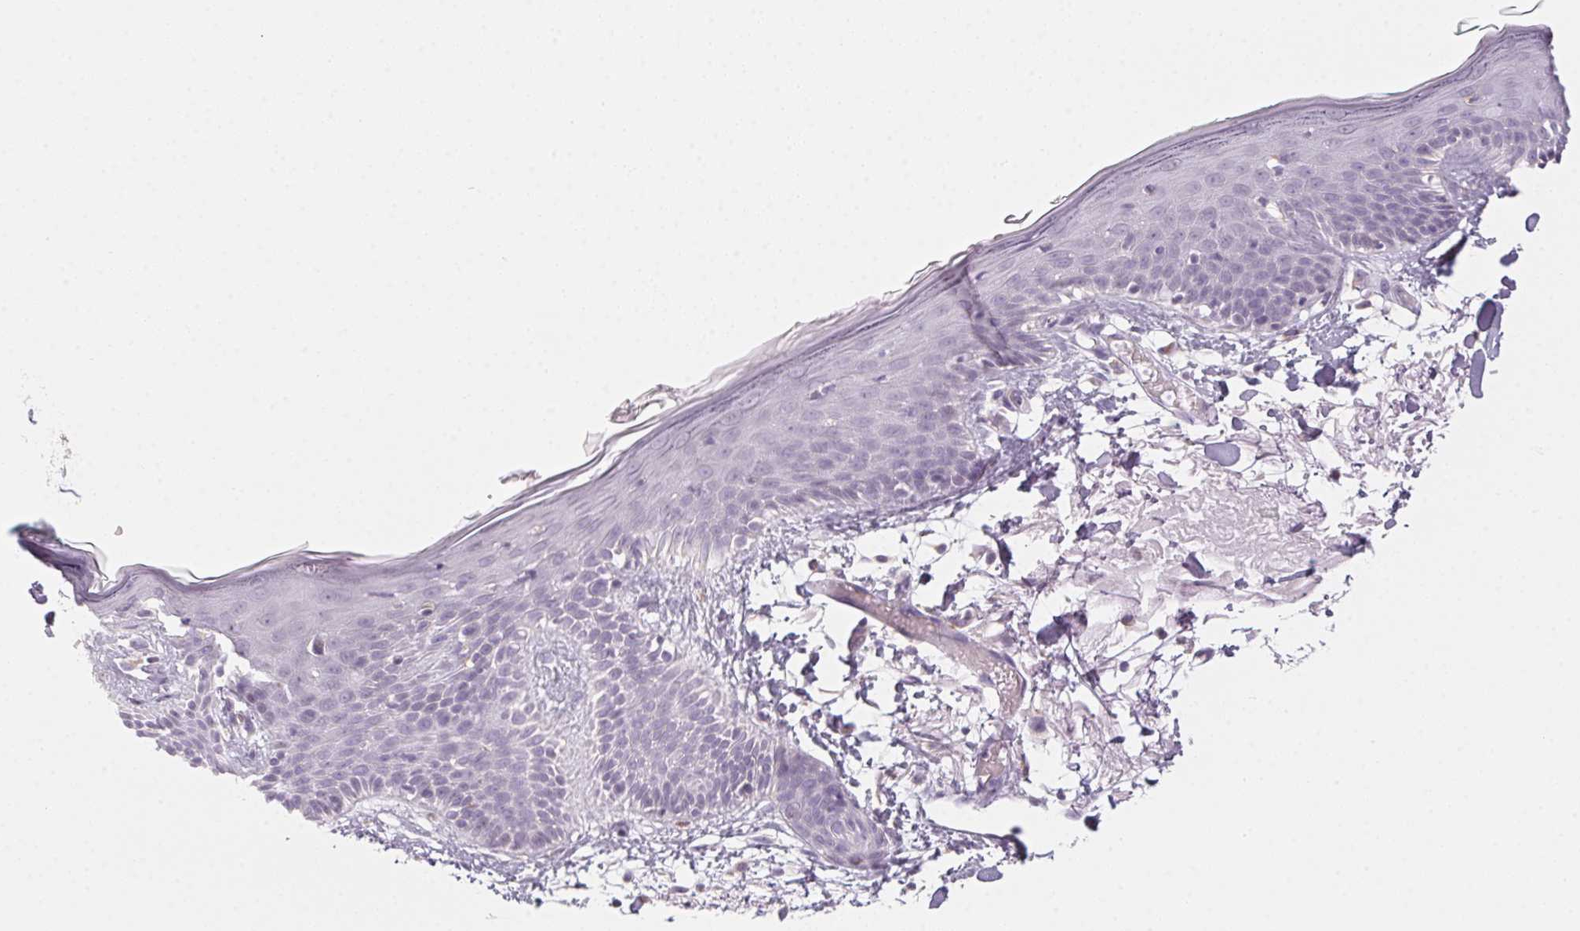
{"staining": {"intensity": "negative", "quantity": "none", "location": "none"}, "tissue": "skin", "cell_type": "Fibroblasts", "image_type": "normal", "snomed": [{"axis": "morphology", "description": "Normal tissue, NOS"}, {"axis": "topography", "description": "Skin"}], "caption": "Immunohistochemical staining of normal human skin demonstrates no significant positivity in fibroblasts. Nuclei are stained in blue.", "gene": "PRPH", "patient": {"sex": "male", "age": 79}}